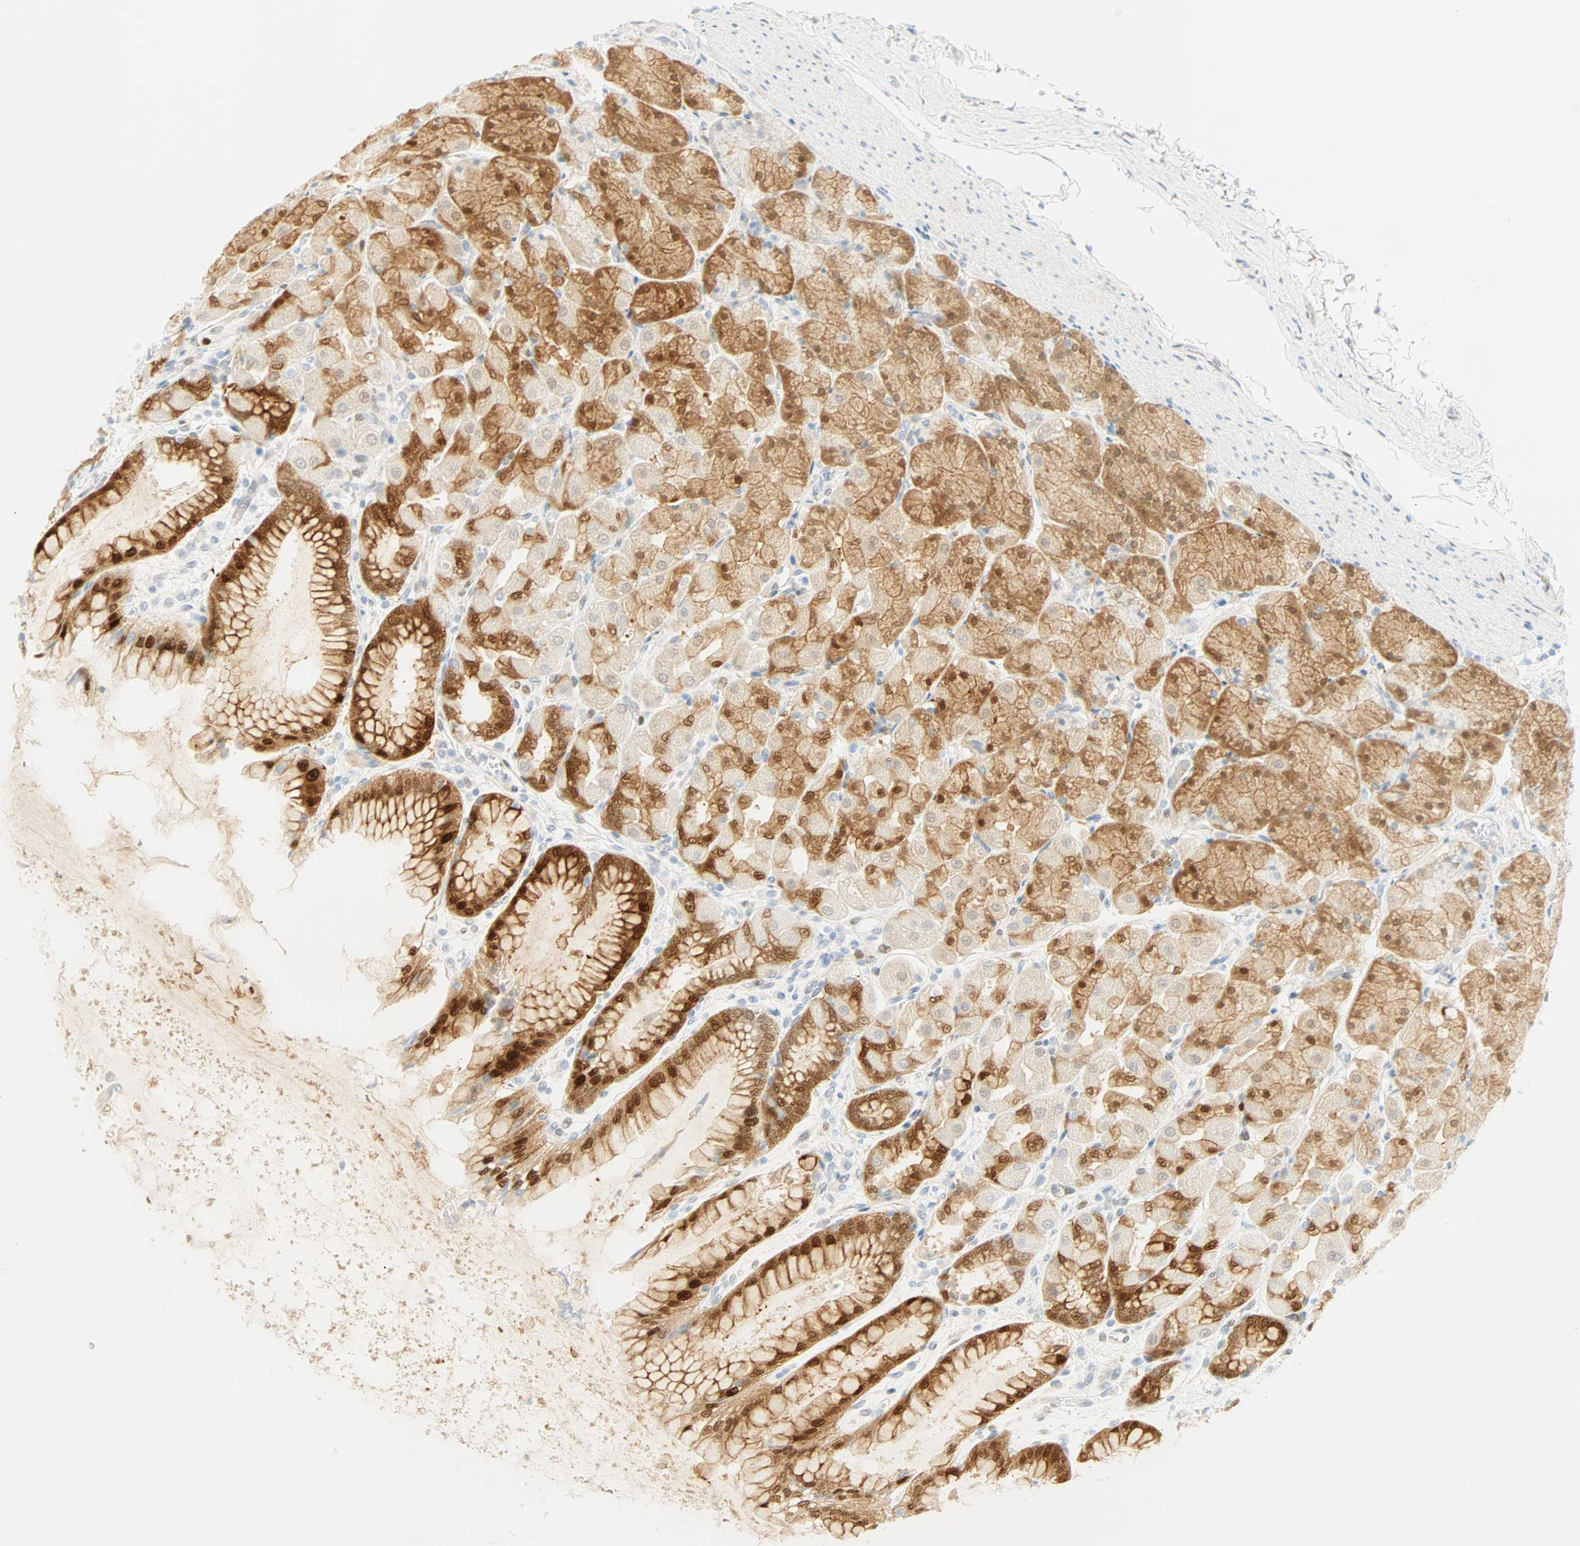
{"staining": {"intensity": "moderate", "quantity": ">75%", "location": "cytoplasmic/membranous,nuclear"}, "tissue": "stomach", "cell_type": "Glandular cells", "image_type": "normal", "snomed": [{"axis": "morphology", "description": "Normal tissue, NOS"}, {"axis": "topography", "description": "Stomach, upper"}], "caption": "High-magnification brightfield microscopy of normal stomach stained with DAB (3,3'-diaminobenzidine) (brown) and counterstained with hematoxylin (blue). glandular cells exhibit moderate cytoplasmic/membranous,nuclear staining is seen in about>75% of cells.", "gene": "SELENBP1", "patient": {"sex": "female", "age": 56}}